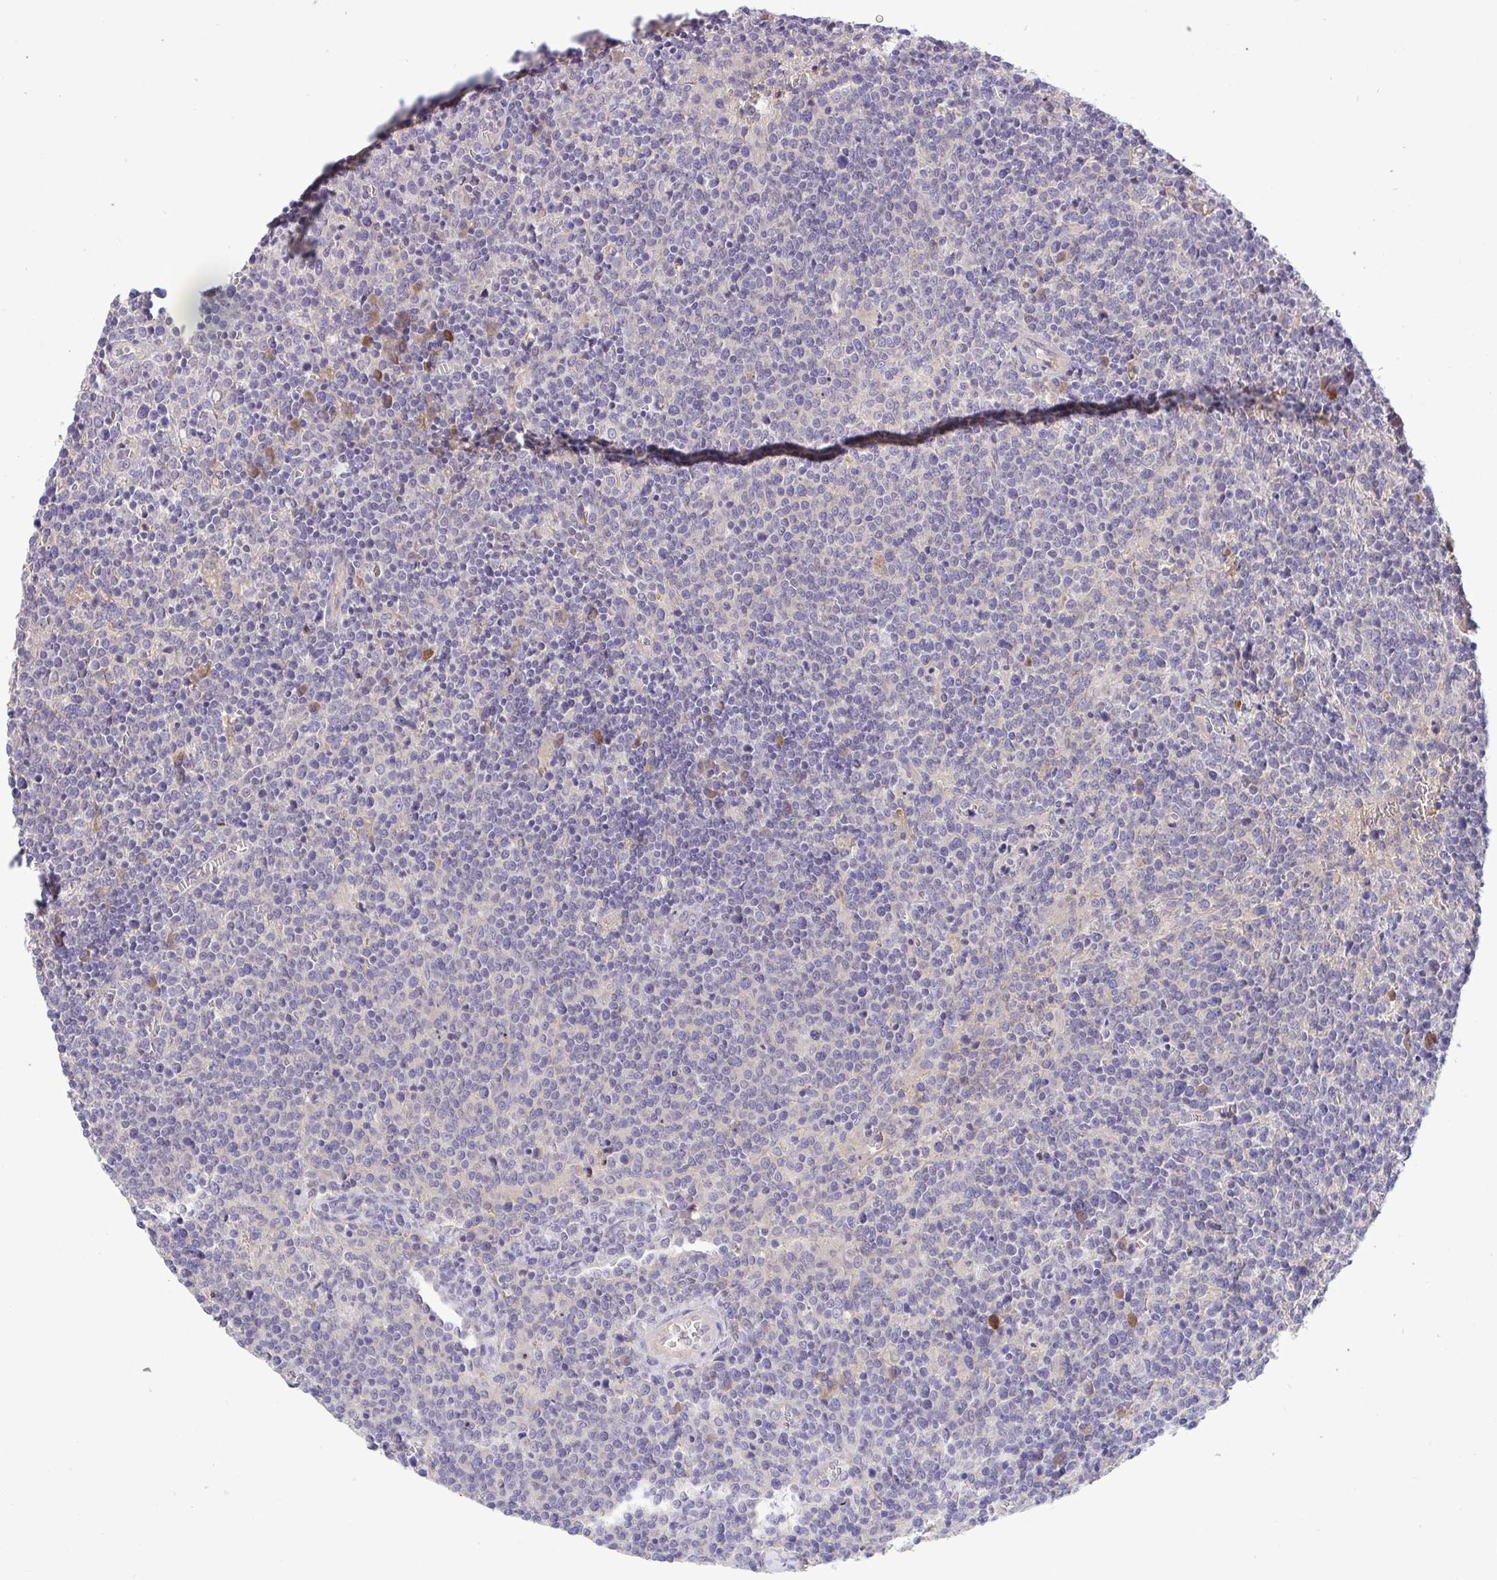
{"staining": {"intensity": "negative", "quantity": "none", "location": "none"}, "tissue": "lymphoma", "cell_type": "Tumor cells", "image_type": "cancer", "snomed": [{"axis": "morphology", "description": "Malignant lymphoma, non-Hodgkin's type, High grade"}, {"axis": "topography", "description": "Lymph node"}], "caption": "Tumor cells show no significant protein positivity in malignant lymphoma, non-Hodgkin's type (high-grade).", "gene": "ZNF581", "patient": {"sex": "male", "age": 61}}